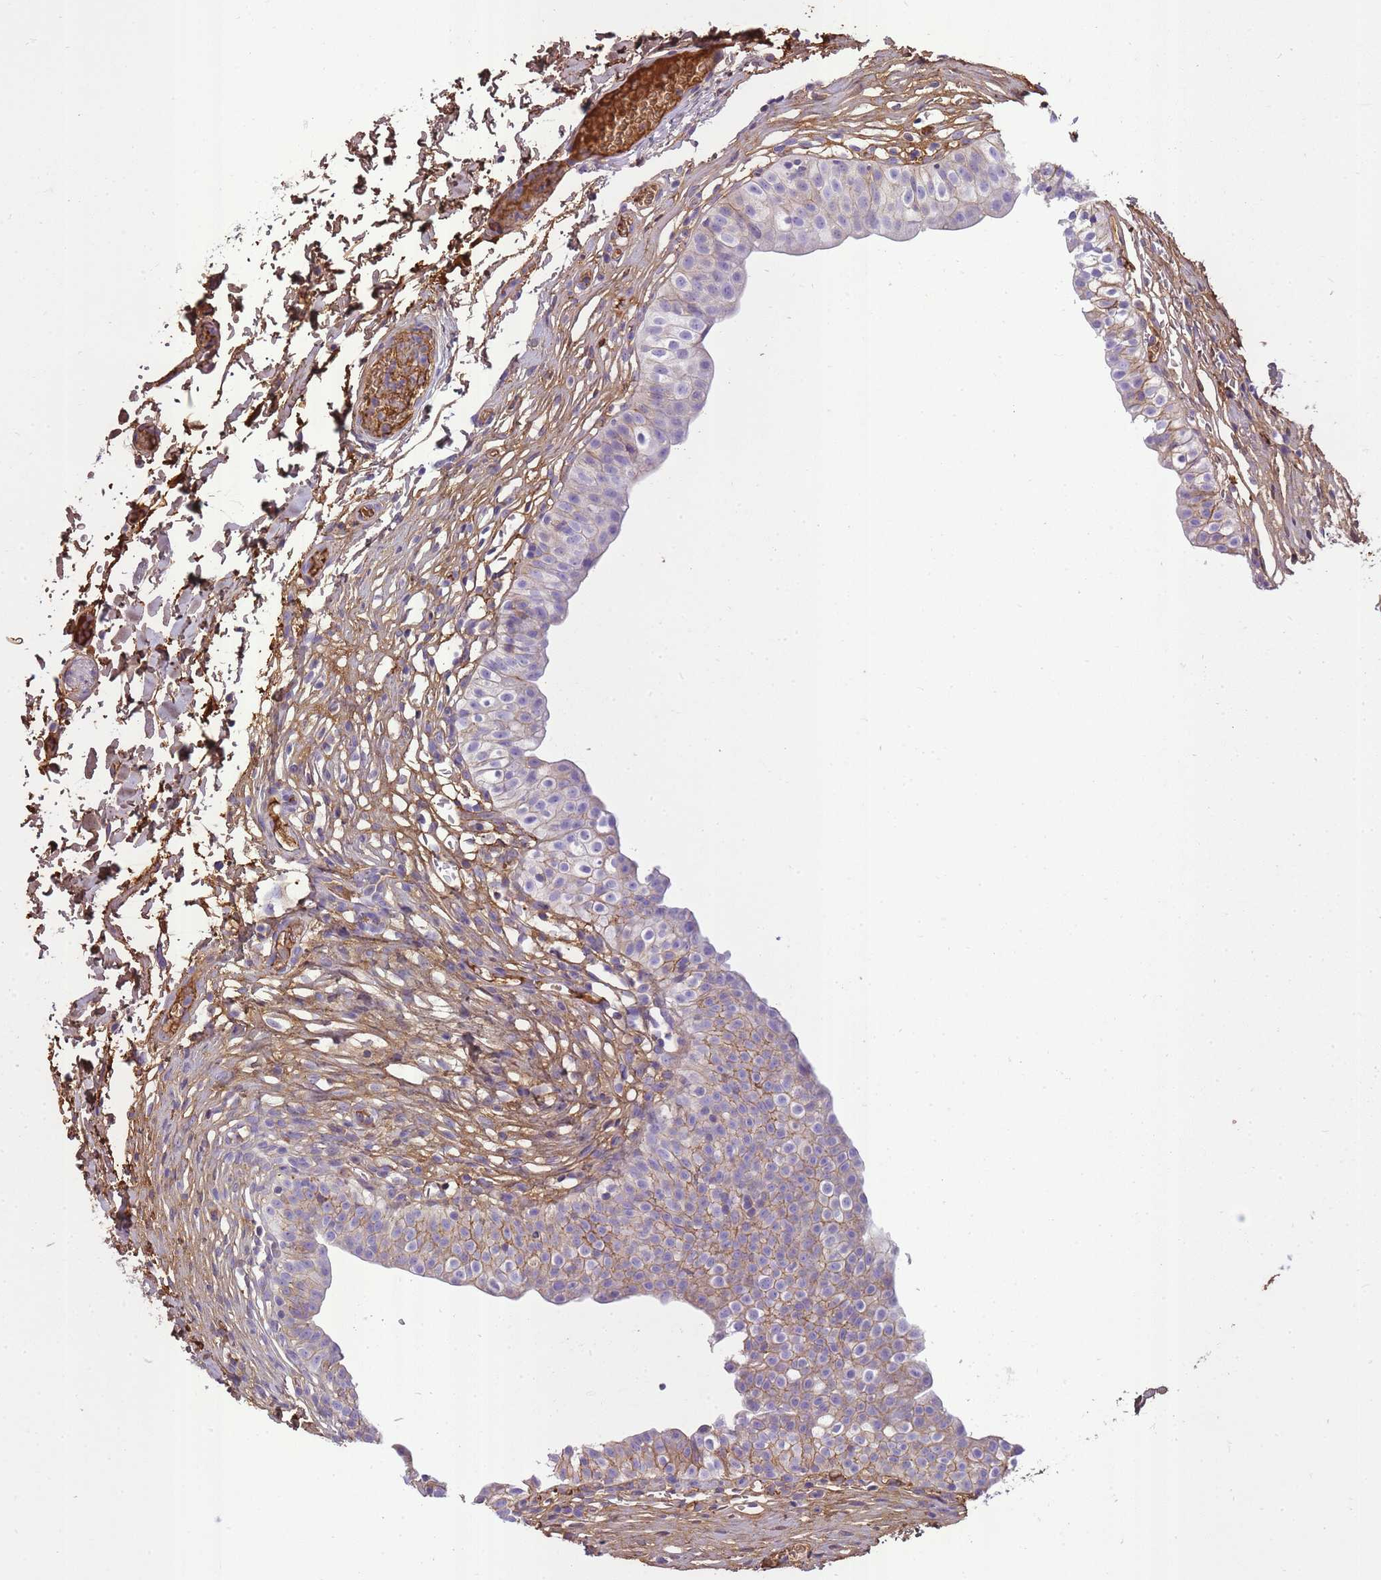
{"staining": {"intensity": "moderate", "quantity": "25%-75%", "location": "cytoplasmic/membranous"}, "tissue": "urinary bladder", "cell_type": "Urothelial cells", "image_type": "normal", "snomed": [{"axis": "morphology", "description": "Normal tissue, NOS"}, {"axis": "topography", "description": "Urinary bladder"}, {"axis": "topography", "description": "Peripheral nerve tissue"}], "caption": "An image of urinary bladder stained for a protein shows moderate cytoplasmic/membranous brown staining in urothelial cells.", "gene": "IGKV1", "patient": {"sex": "male", "age": 55}}